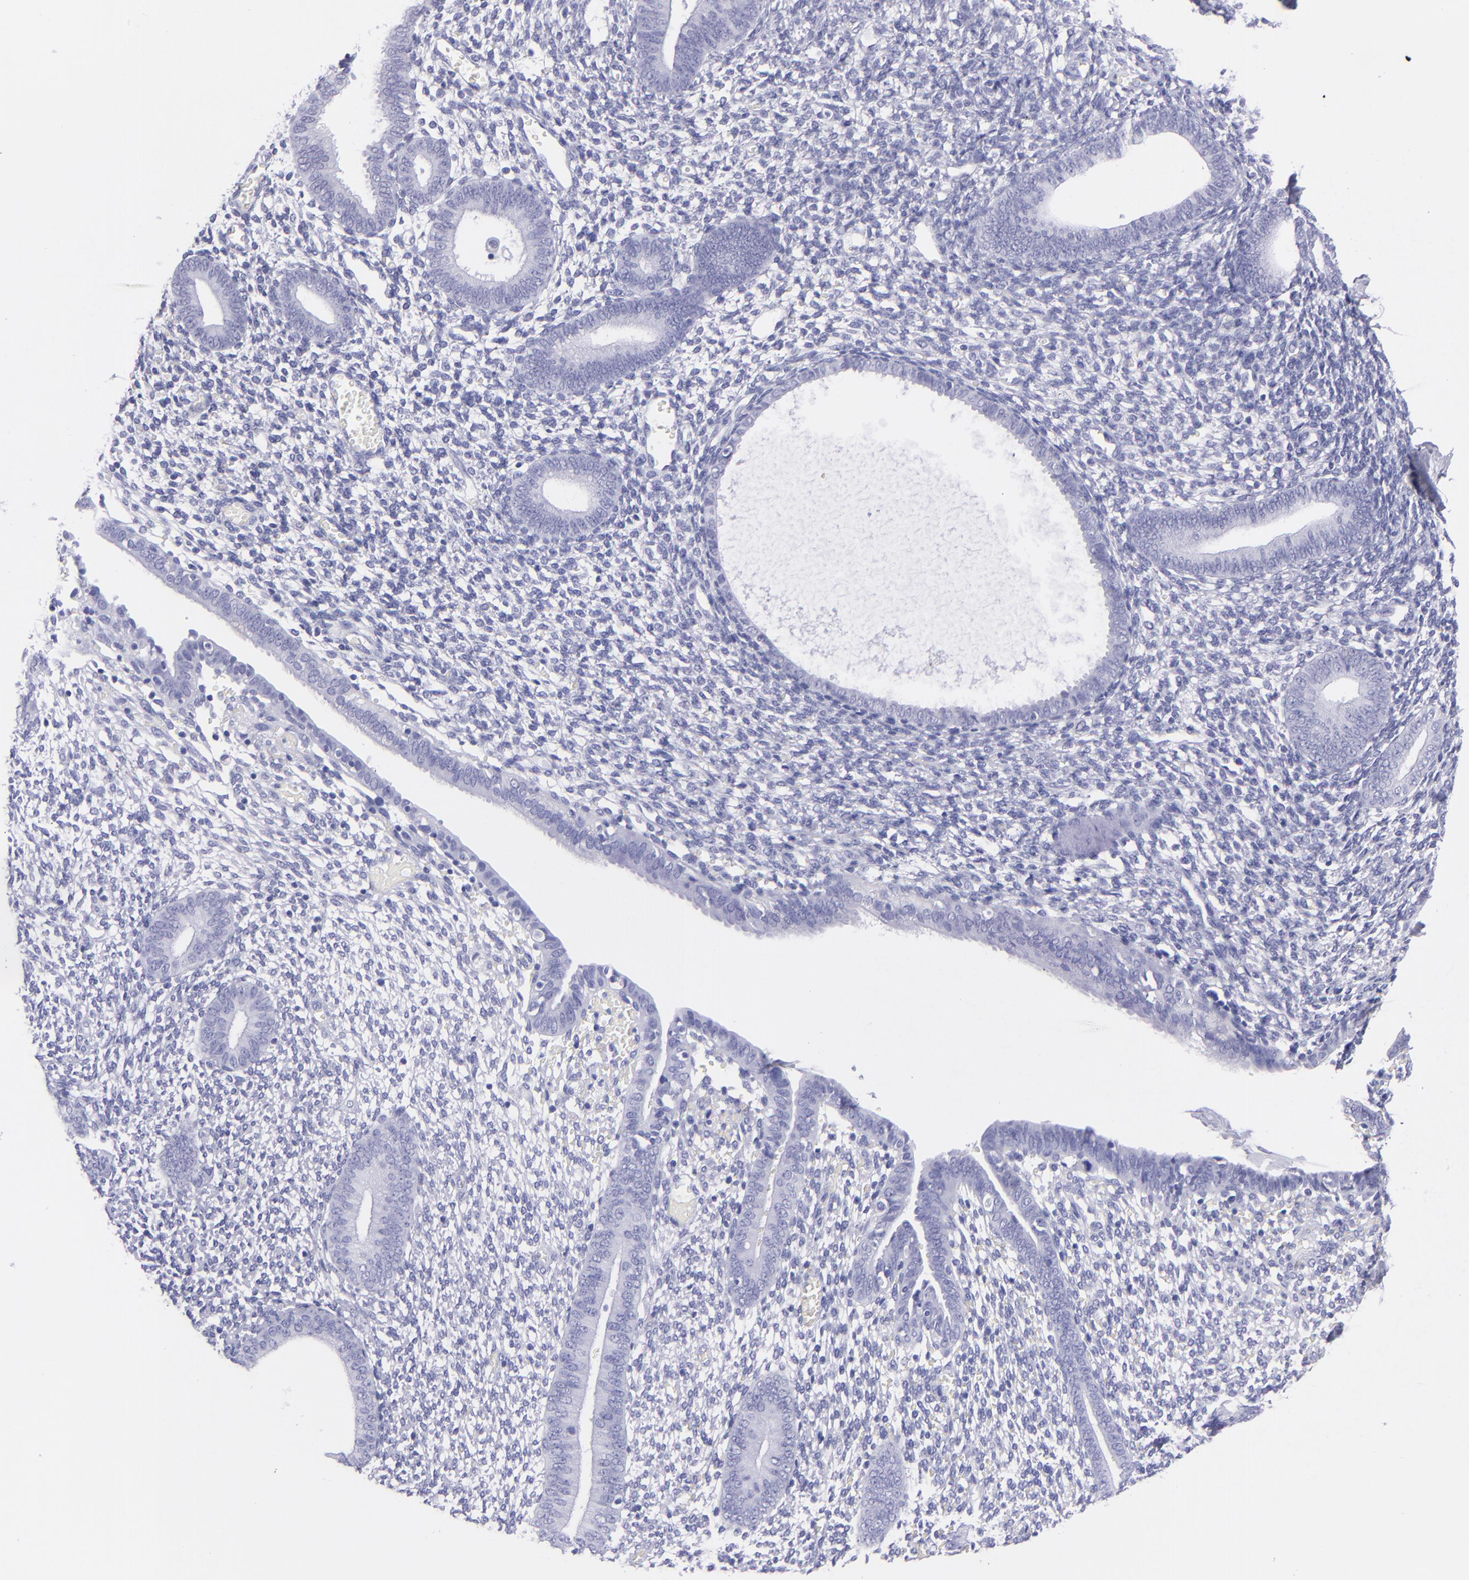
{"staining": {"intensity": "negative", "quantity": "none", "location": "none"}, "tissue": "endometrium", "cell_type": "Cells in endometrial stroma", "image_type": "normal", "snomed": [{"axis": "morphology", "description": "Normal tissue, NOS"}, {"axis": "topography", "description": "Smooth muscle"}, {"axis": "topography", "description": "Endometrium"}], "caption": "DAB (3,3'-diaminobenzidine) immunohistochemical staining of normal human endometrium demonstrates no significant positivity in cells in endometrial stroma.", "gene": "CNP", "patient": {"sex": "female", "age": 57}}